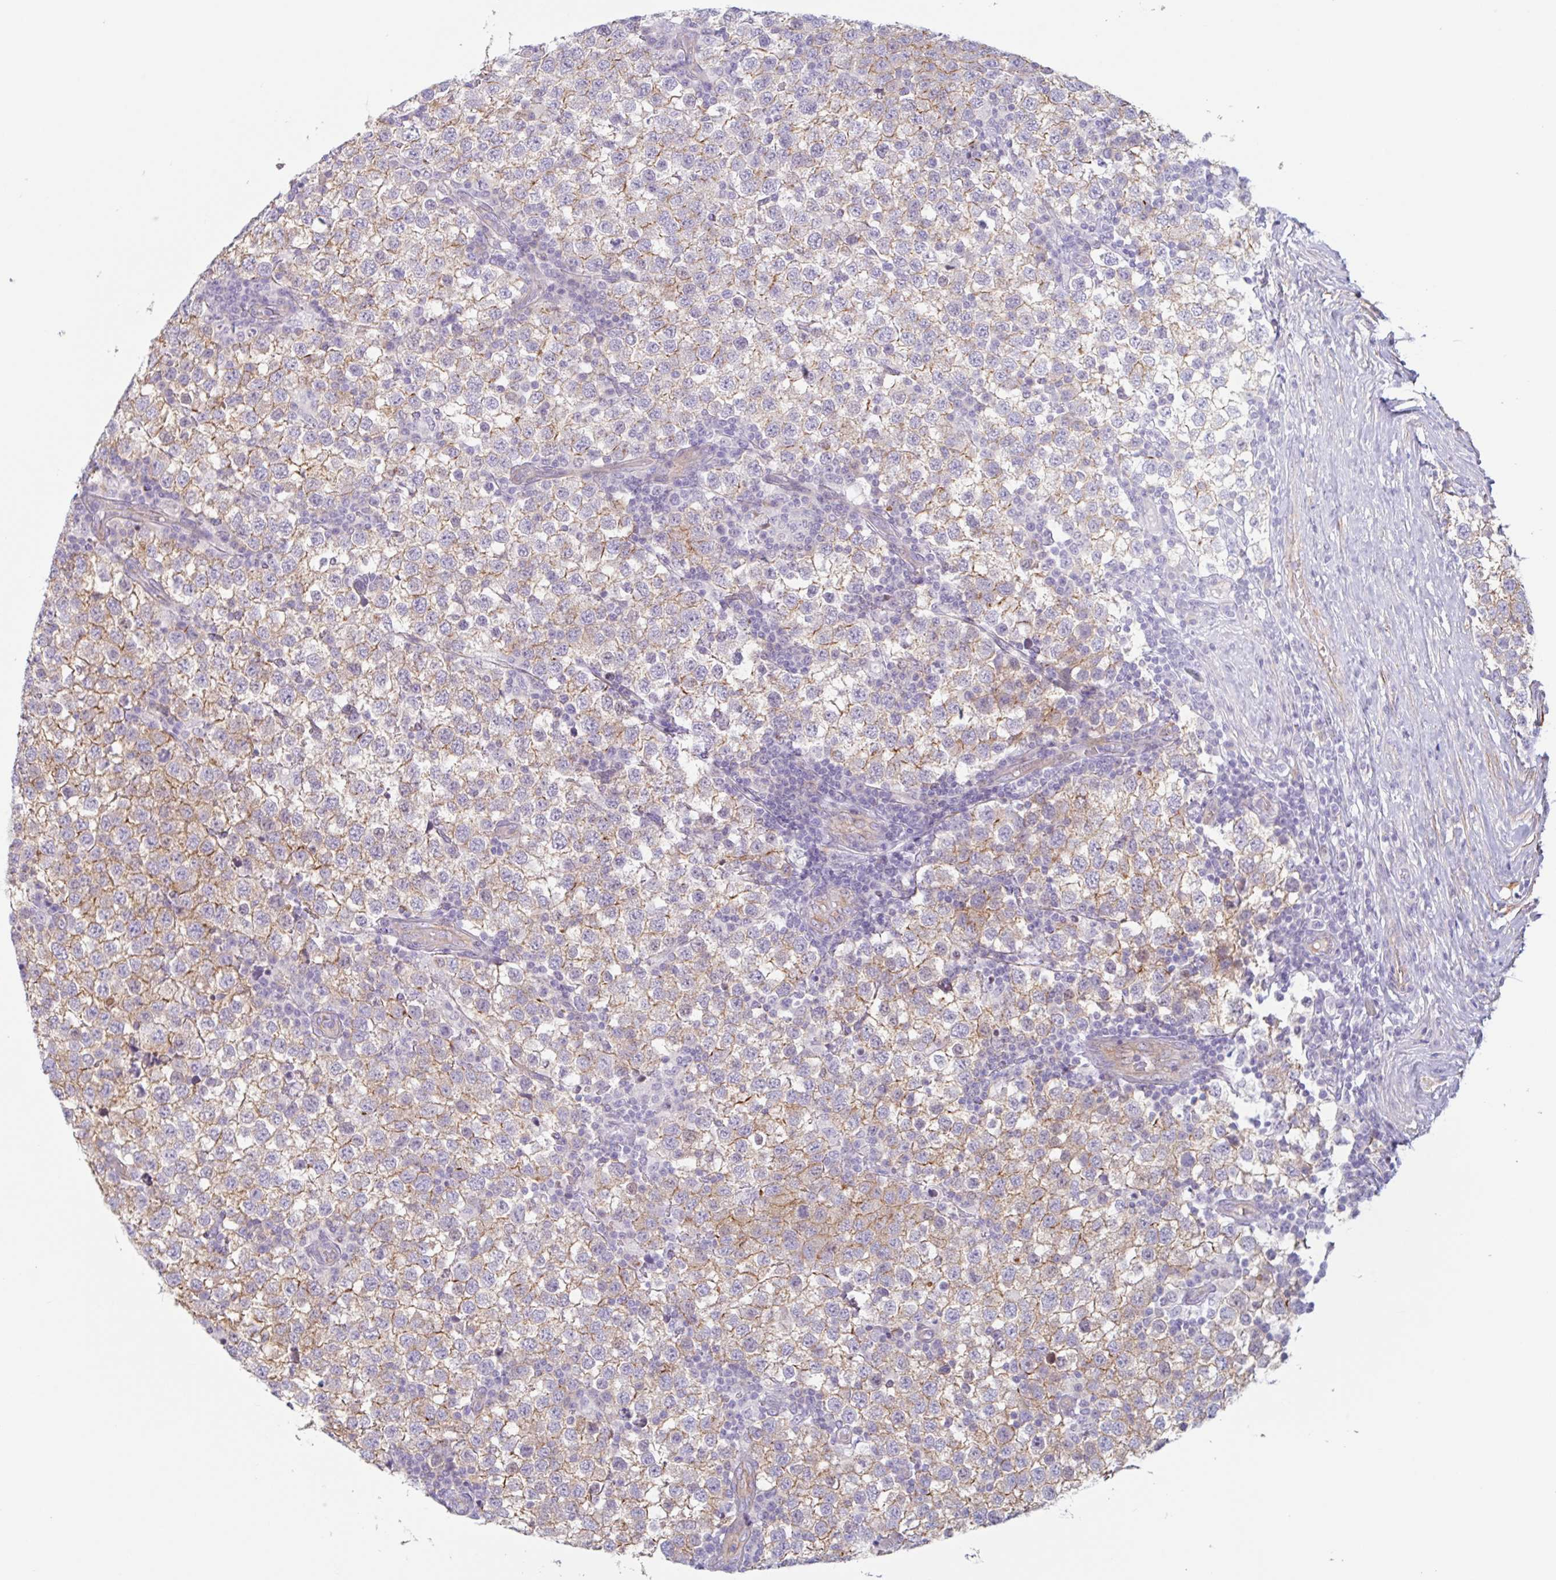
{"staining": {"intensity": "weak", "quantity": "25%-75%", "location": "cytoplasmic/membranous"}, "tissue": "testis cancer", "cell_type": "Tumor cells", "image_type": "cancer", "snomed": [{"axis": "morphology", "description": "Seminoma, NOS"}, {"axis": "topography", "description": "Testis"}], "caption": "High-power microscopy captured an immunohistochemistry (IHC) micrograph of seminoma (testis), revealing weak cytoplasmic/membranous expression in about 25%-75% of tumor cells.", "gene": "MYH10", "patient": {"sex": "male", "age": 34}}